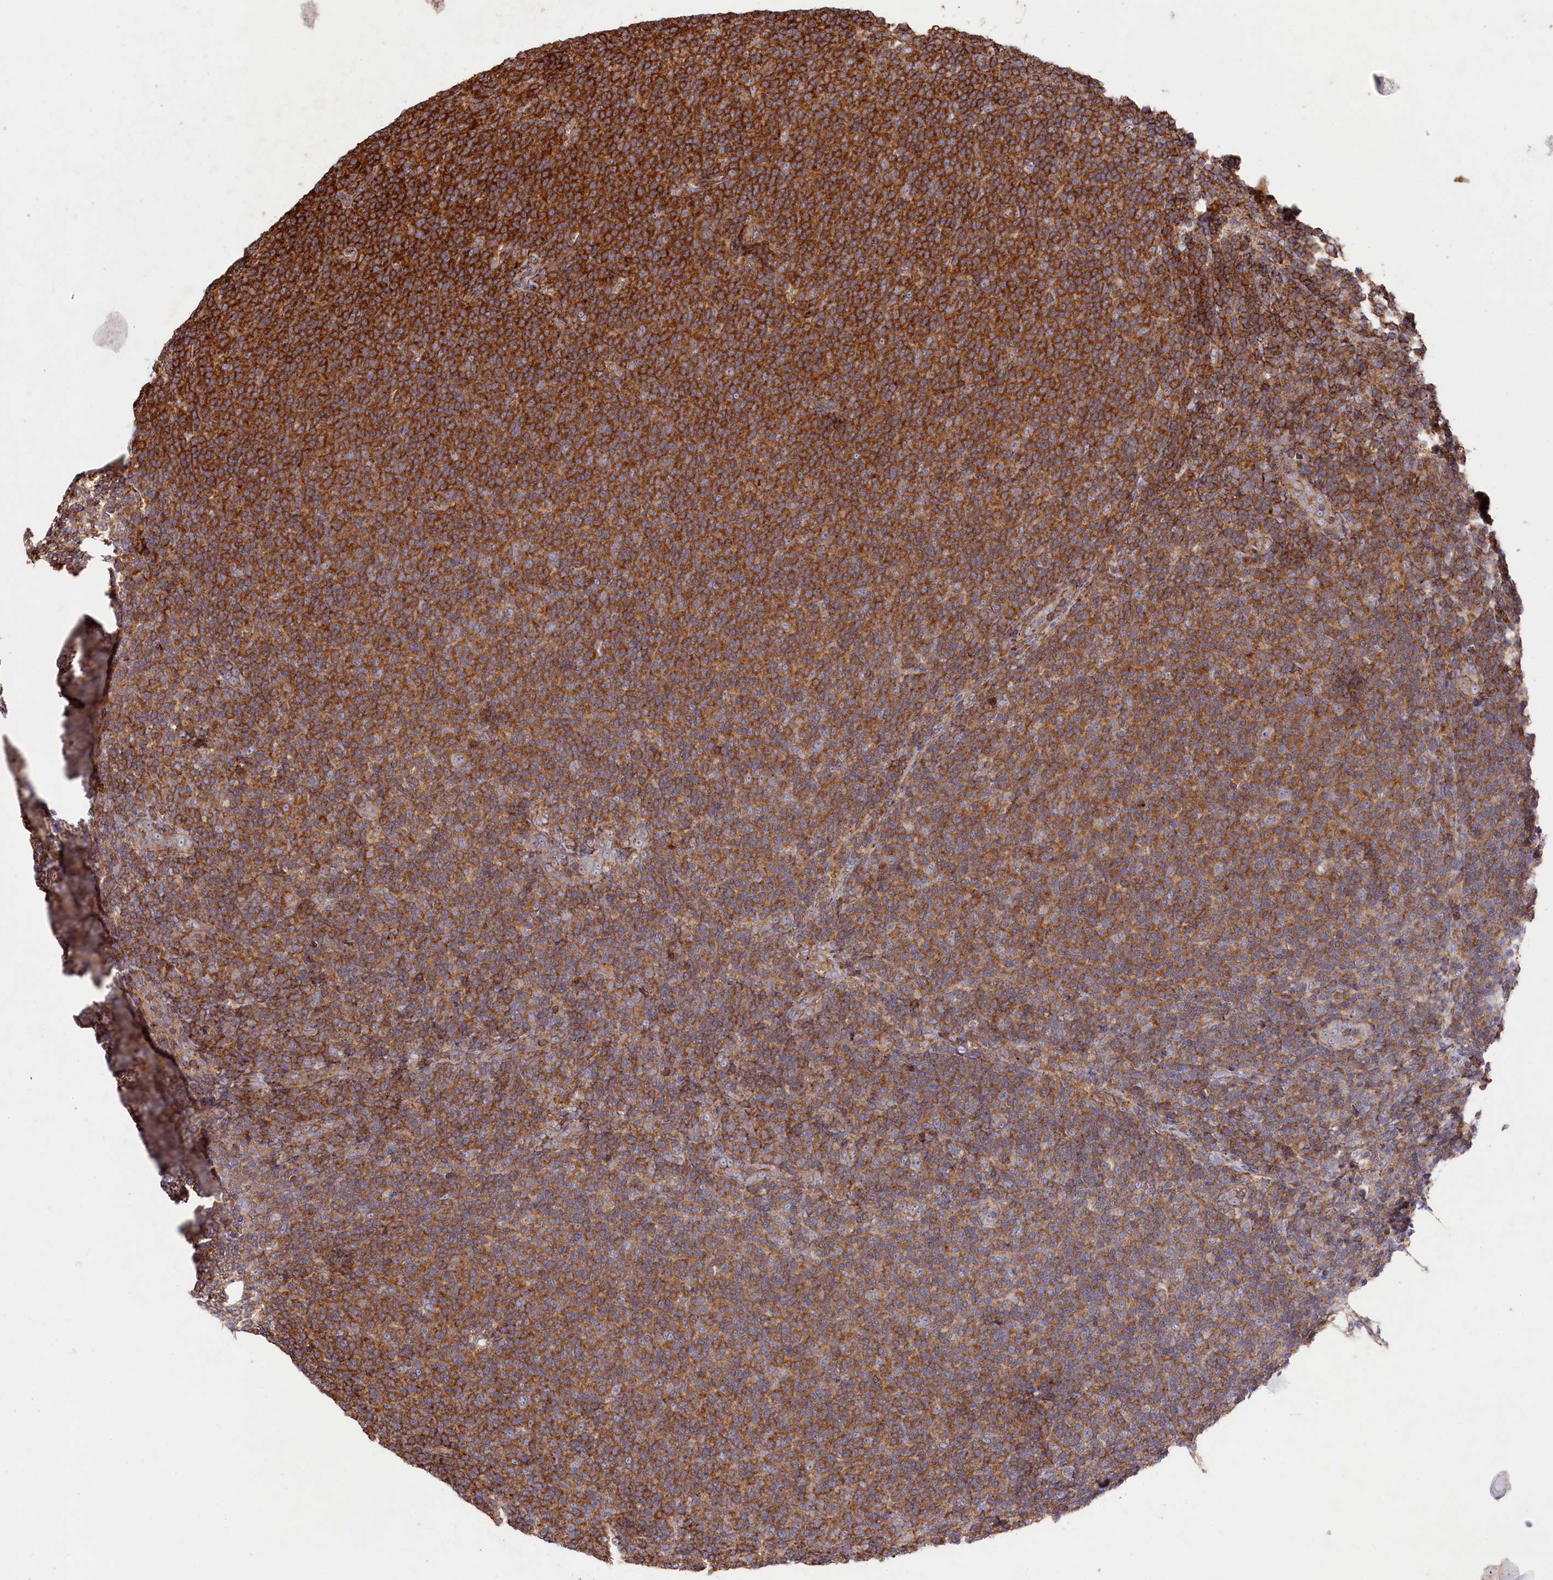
{"staining": {"intensity": "strong", "quantity": "25%-75%", "location": "cytoplasmic/membranous"}, "tissue": "lymphoma", "cell_type": "Tumor cells", "image_type": "cancer", "snomed": [{"axis": "morphology", "description": "Malignant lymphoma, non-Hodgkin's type, Low grade"}, {"axis": "topography", "description": "Lymph node"}], "caption": "Approximately 25%-75% of tumor cells in human lymphoma reveal strong cytoplasmic/membranous protein expression as visualized by brown immunohistochemical staining.", "gene": "RAPSN", "patient": {"sex": "male", "age": 66}}